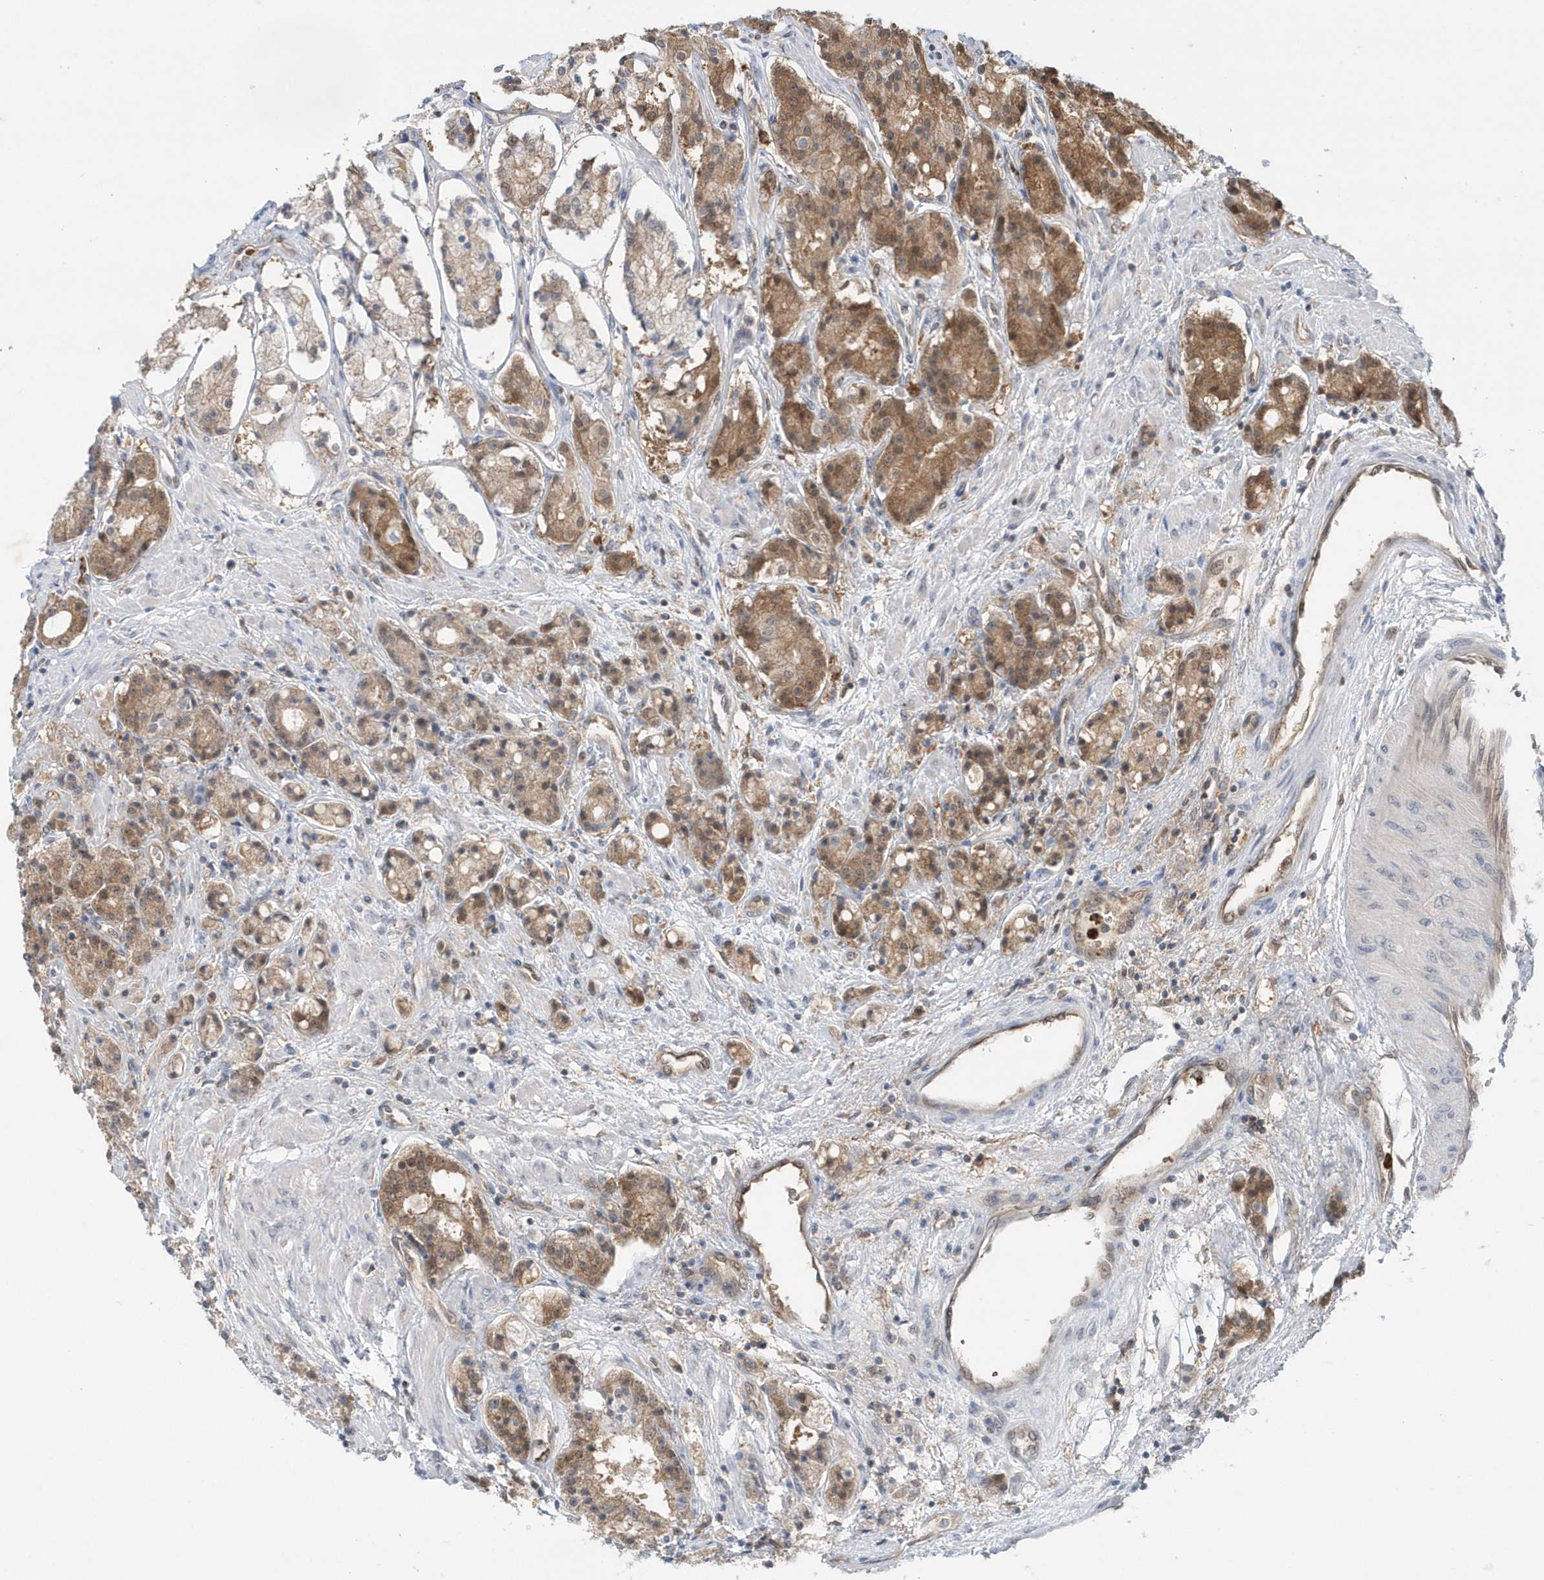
{"staining": {"intensity": "moderate", "quantity": ">75%", "location": "cytoplasmic/membranous"}, "tissue": "prostate cancer", "cell_type": "Tumor cells", "image_type": "cancer", "snomed": [{"axis": "morphology", "description": "Adenocarcinoma, High grade"}, {"axis": "topography", "description": "Prostate"}], "caption": "IHC (DAB (3,3'-diaminobenzidine)) staining of prostate cancer (high-grade adenocarcinoma) exhibits moderate cytoplasmic/membranous protein staining in approximately >75% of tumor cells.", "gene": "RNF7", "patient": {"sex": "male", "age": 60}}